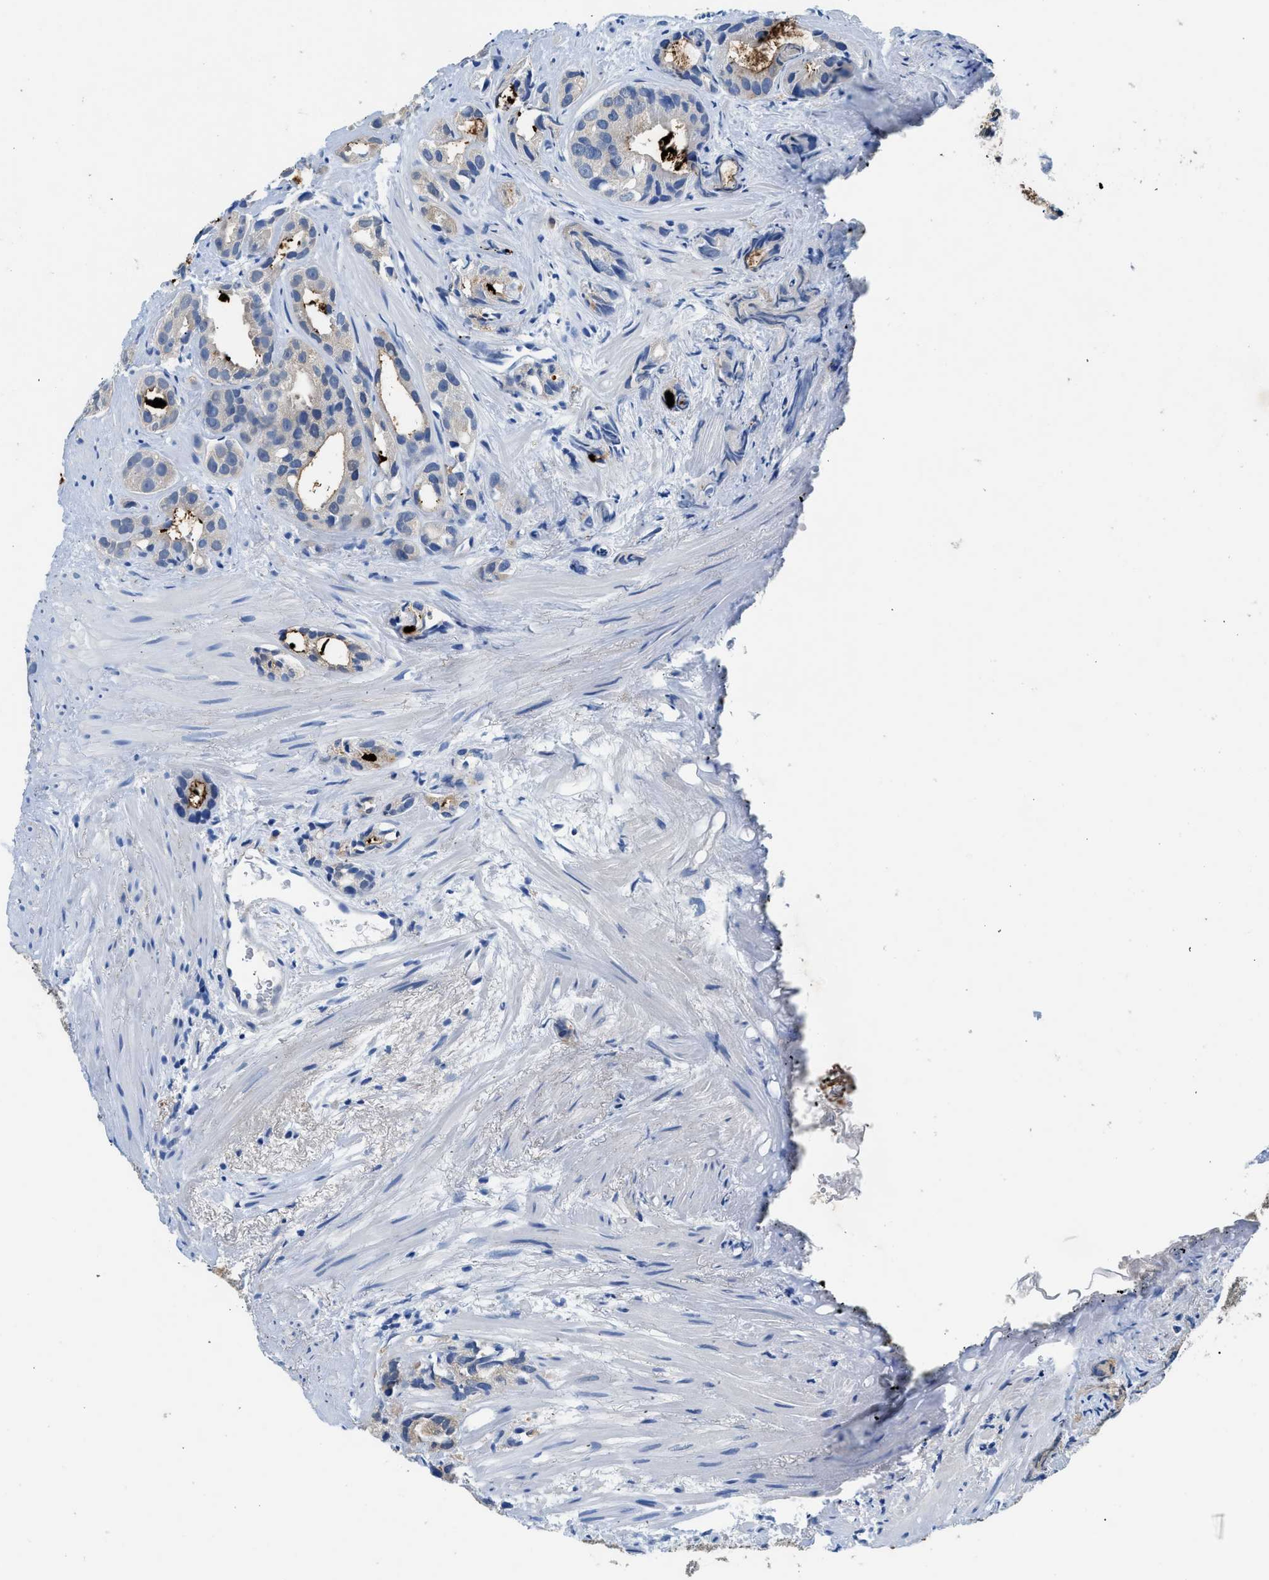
{"staining": {"intensity": "weak", "quantity": "<25%", "location": "cytoplasmic/membranous"}, "tissue": "prostate cancer", "cell_type": "Tumor cells", "image_type": "cancer", "snomed": [{"axis": "morphology", "description": "Adenocarcinoma, Low grade"}, {"axis": "topography", "description": "Prostate"}], "caption": "The image demonstrates no staining of tumor cells in low-grade adenocarcinoma (prostate).", "gene": "FADS6", "patient": {"sex": "male", "age": 89}}